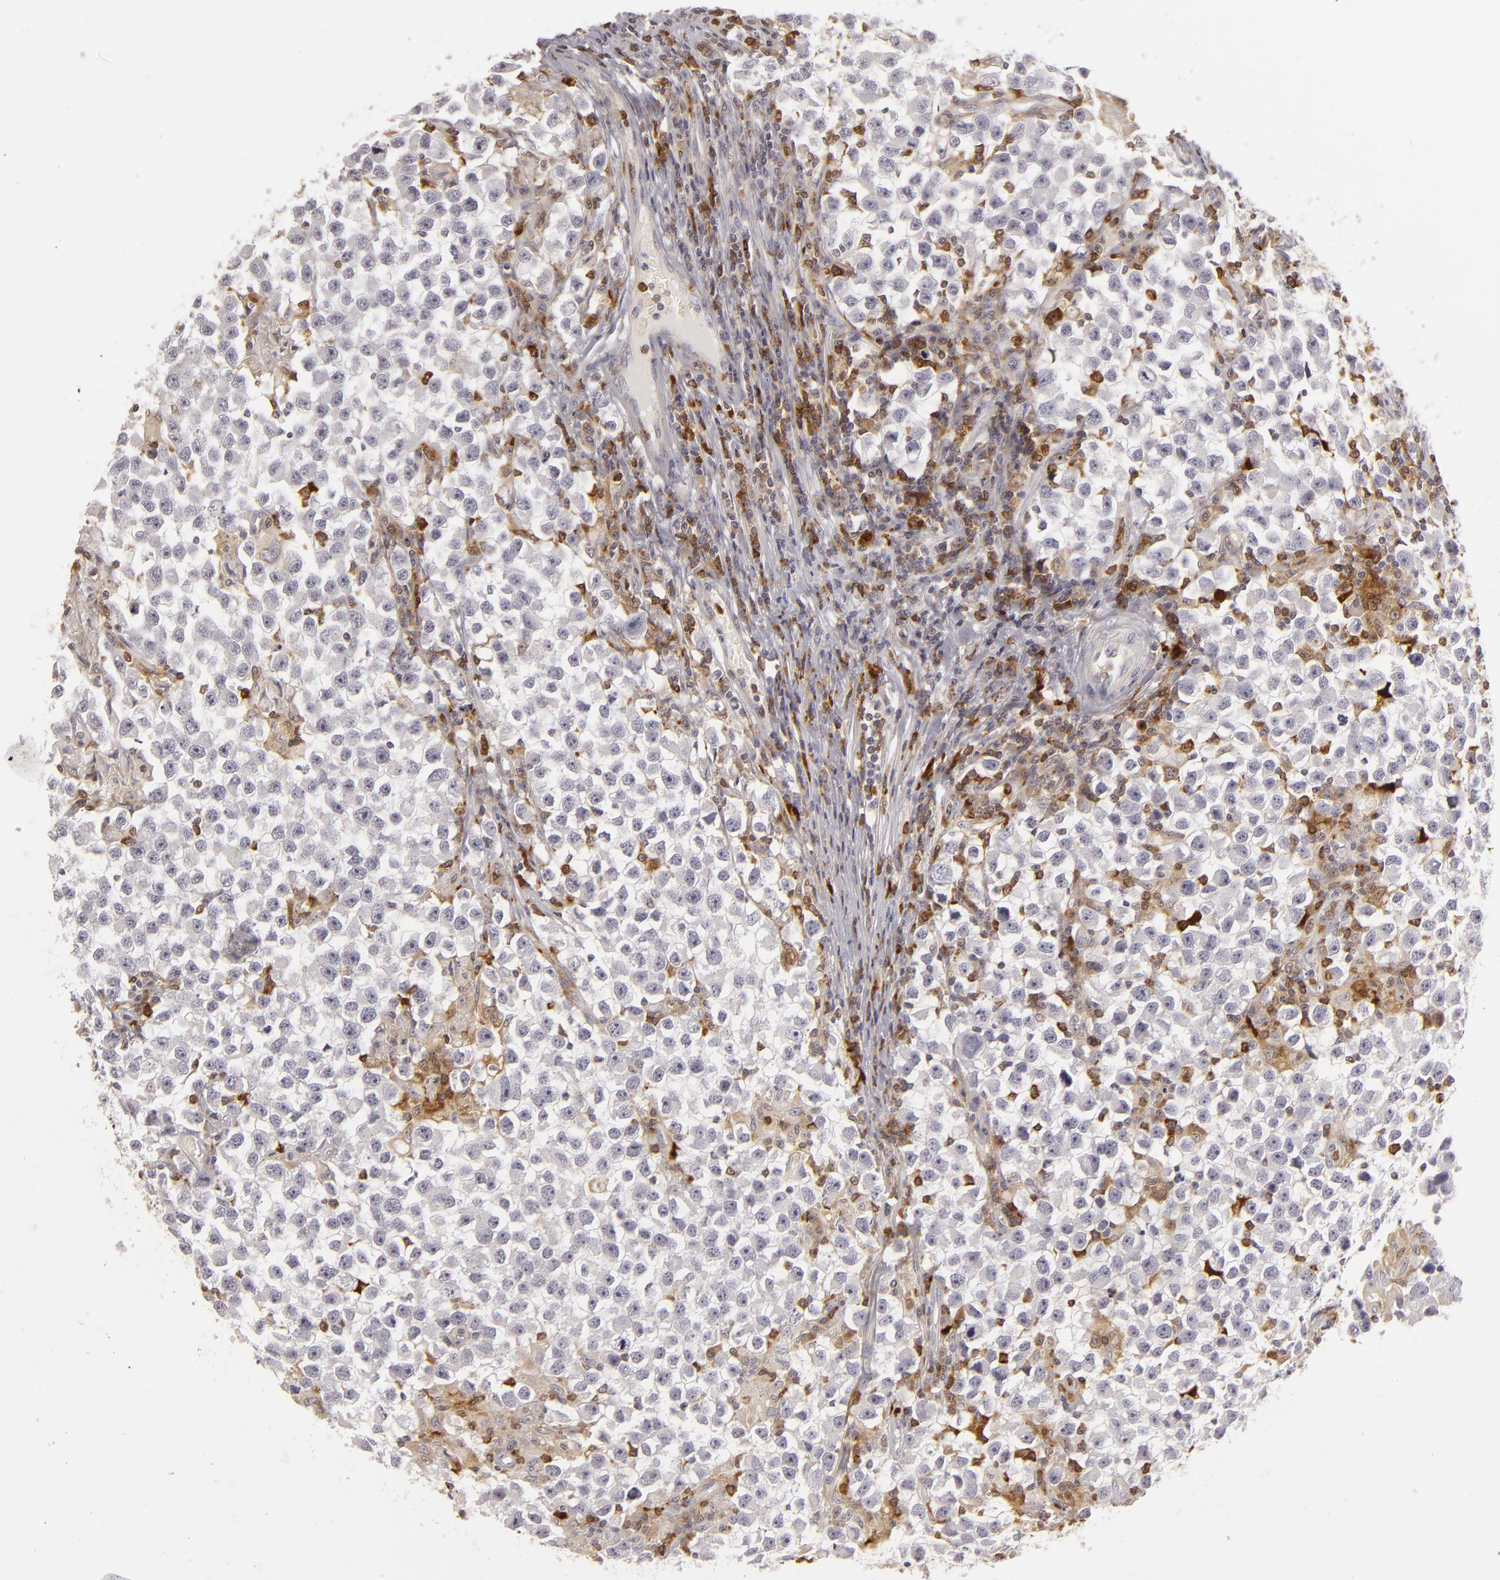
{"staining": {"intensity": "negative", "quantity": "none", "location": "none"}, "tissue": "testis cancer", "cell_type": "Tumor cells", "image_type": "cancer", "snomed": [{"axis": "morphology", "description": "Seminoma, NOS"}, {"axis": "topography", "description": "Testis"}], "caption": "Immunohistochemical staining of human testis seminoma shows no significant expression in tumor cells.", "gene": "APOBEC3G", "patient": {"sex": "male", "age": 33}}